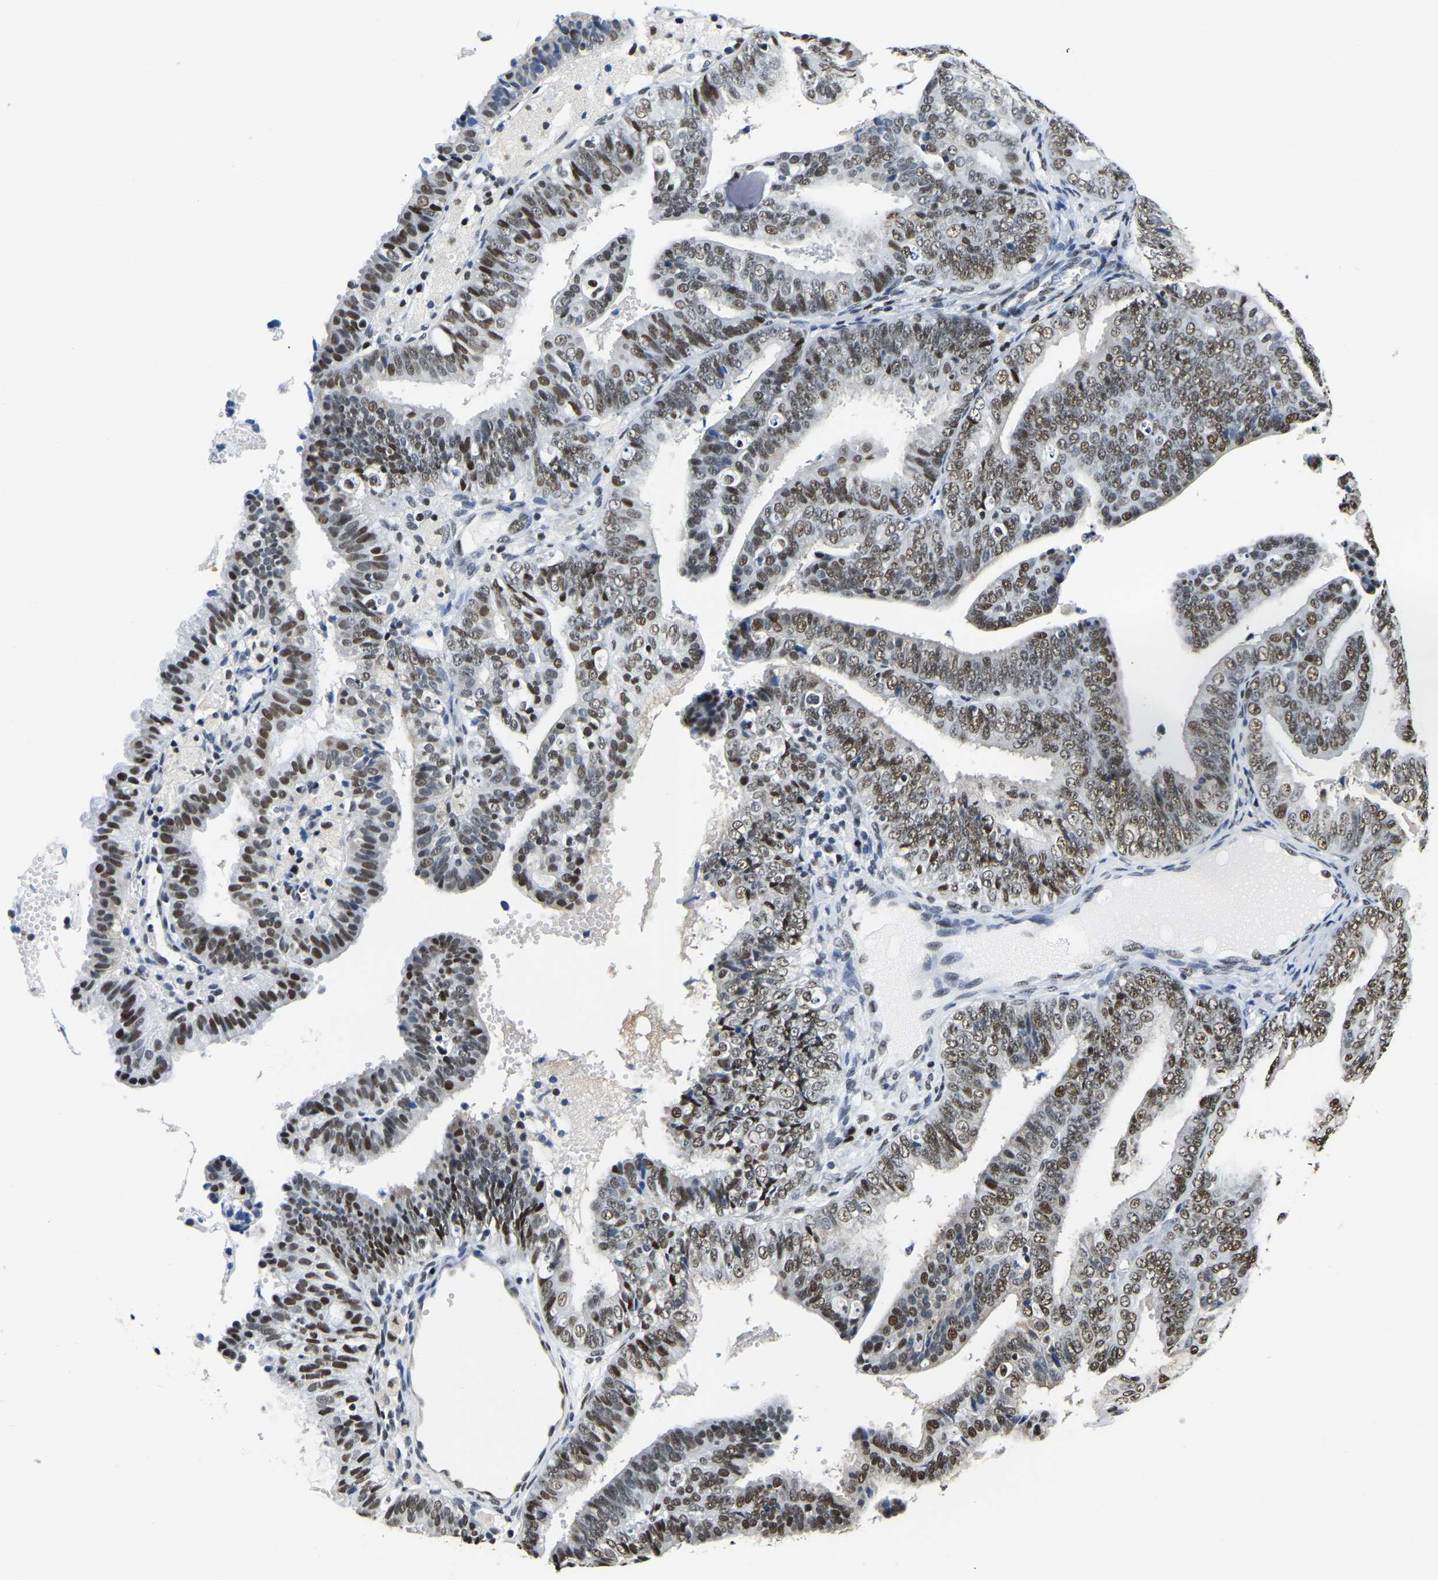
{"staining": {"intensity": "strong", "quantity": ">75%", "location": "nuclear"}, "tissue": "endometrial cancer", "cell_type": "Tumor cells", "image_type": "cancer", "snomed": [{"axis": "morphology", "description": "Adenocarcinoma, NOS"}, {"axis": "topography", "description": "Endometrium"}], "caption": "Endometrial cancer (adenocarcinoma) stained with immunohistochemistry (IHC) displays strong nuclear expression in approximately >75% of tumor cells.", "gene": "UBA1", "patient": {"sex": "female", "age": 63}}